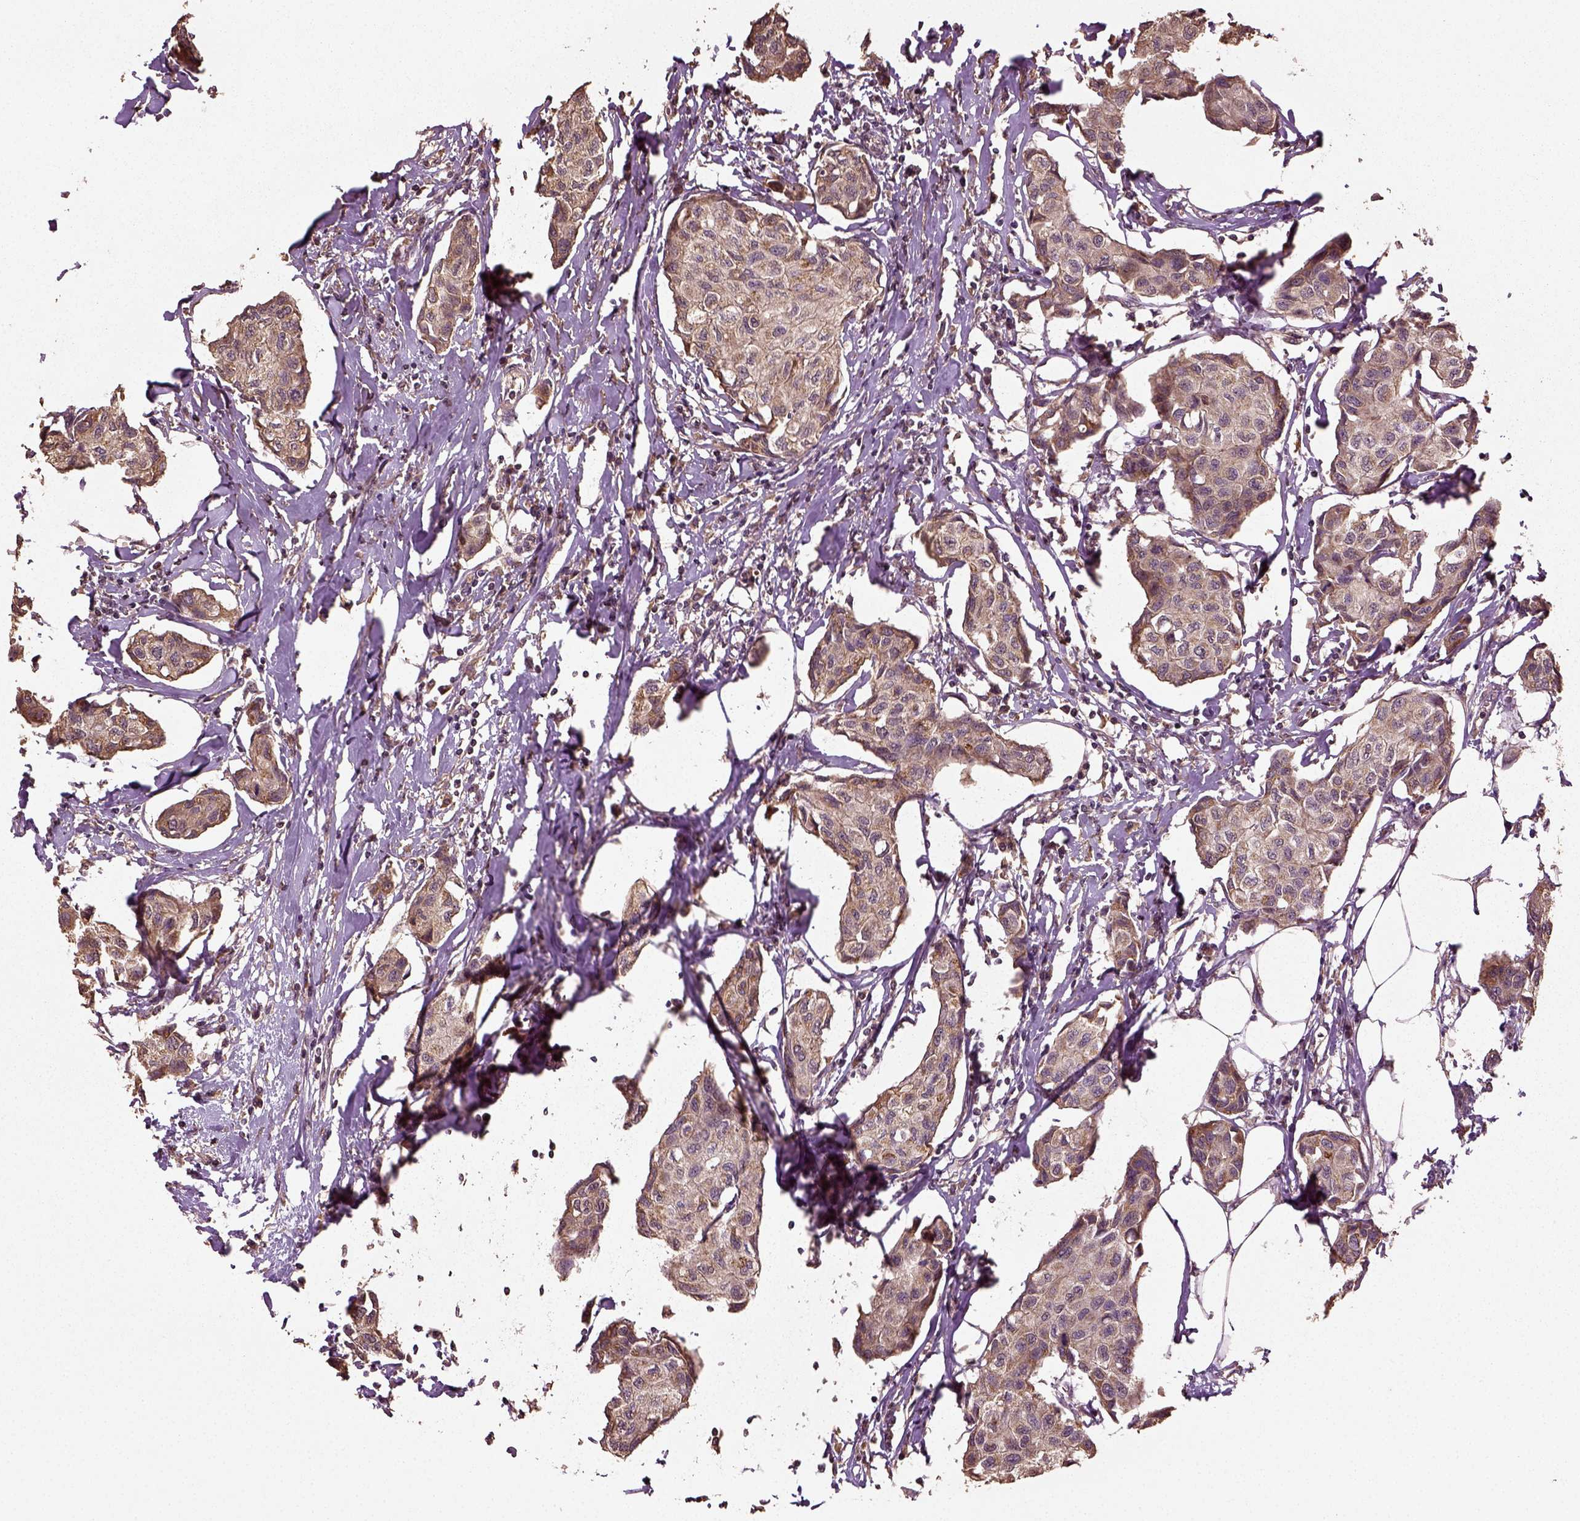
{"staining": {"intensity": "moderate", "quantity": ">75%", "location": "cytoplasmic/membranous"}, "tissue": "breast cancer", "cell_type": "Tumor cells", "image_type": "cancer", "snomed": [{"axis": "morphology", "description": "Duct carcinoma"}, {"axis": "topography", "description": "Breast"}], "caption": "Protein staining of breast cancer tissue demonstrates moderate cytoplasmic/membranous positivity in about >75% of tumor cells.", "gene": "ERV3-1", "patient": {"sex": "female", "age": 80}}